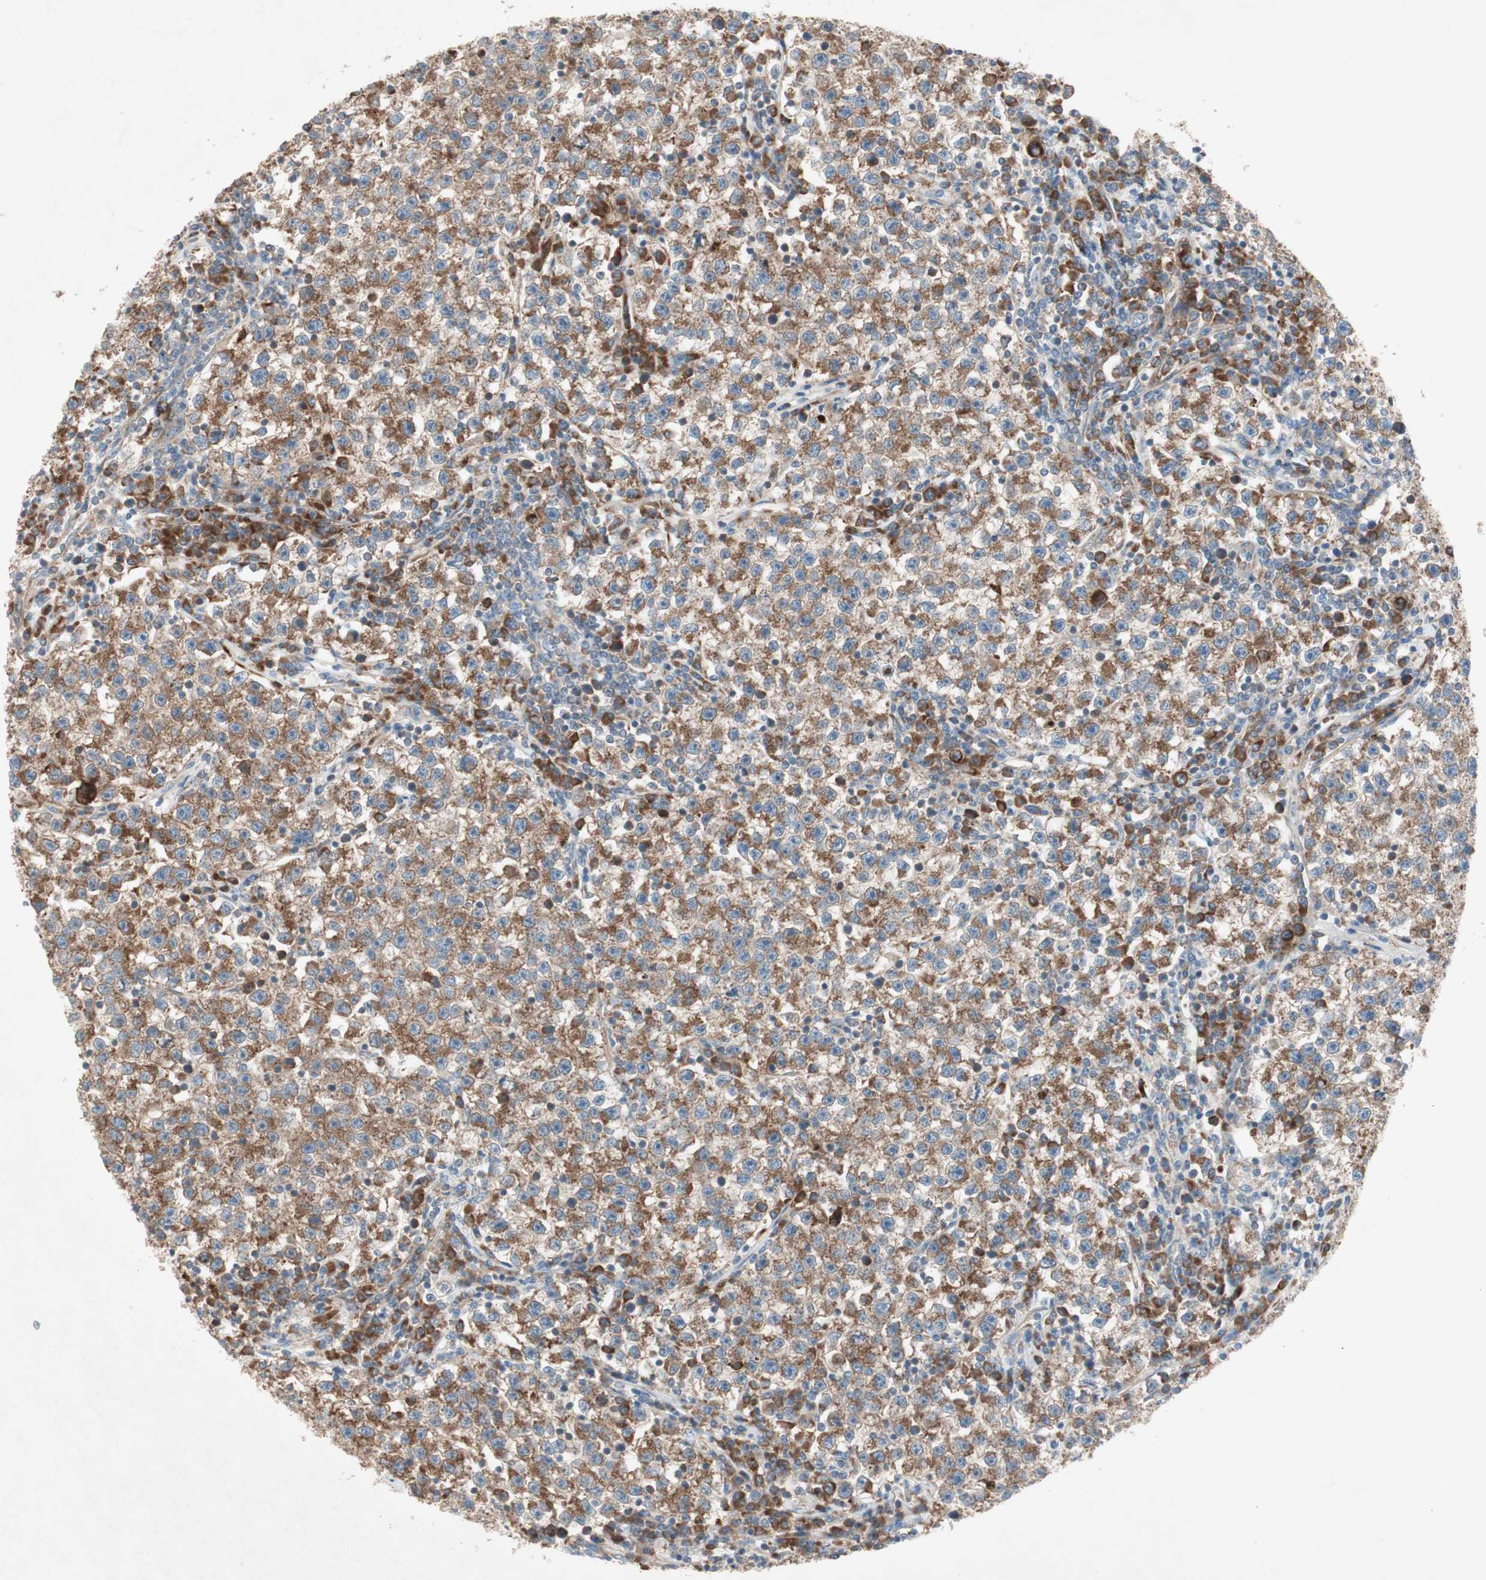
{"staining": {"intensity": "moderate", "quantity": ">75%", "location": "cytoplasmic/membranous"}, "tissue": "testis cancer", "cell_type": "Tumor cells", "image_type": "cancer", "snomed": [{"axis": "morphology", "description": "Seminoma, NOS"}, {"axis": "topography", "description": "Testis"}], "caption": "There is medium levels of moderate cytoplasmic/membranous staining in tumor cells of testis cancer (seminoma), as demonstrated by immunohistochemical staining (brown color).", "gene": "RPL23", "patient": {"sex": "male", "age": 22}}